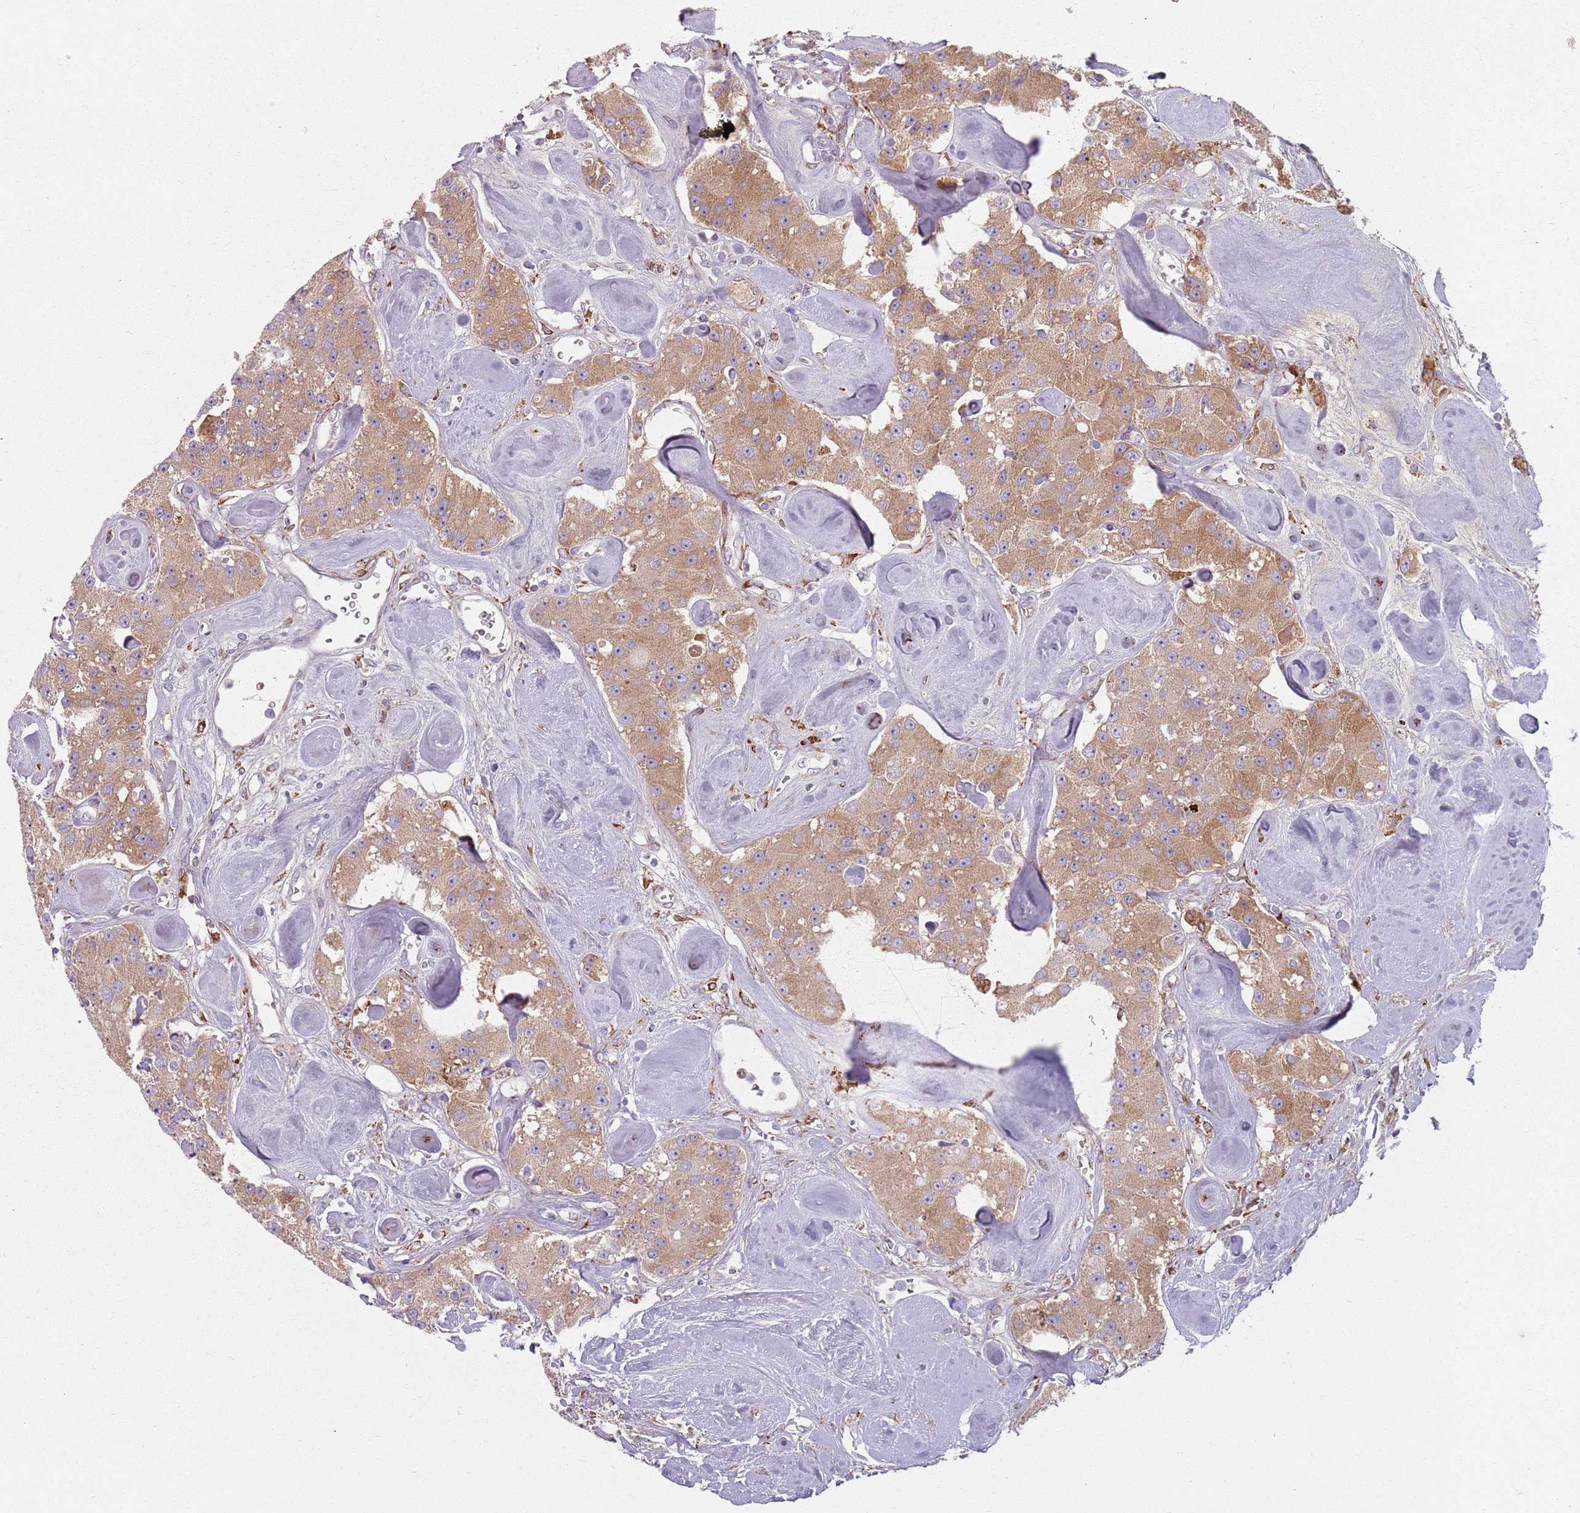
{"staining": {"intensity": "moderate", "quantity": ">75%", "location": "cytoplasmic/membranous"}, "tissue": "carcinoid", "cell_type": "Tumor cells", "image_type": "cancer", "snomed": [{"axis": "morphology", "description": "Carcinoid, malignant, NOS"}, {"axis": "topography", "description": "Pancreas"}], "caption": "This is a histology image of immunohistochemistry staining of carcinoid, which shows moderate staining in the cytoplasmic/membranous of tumor cells.", "gene": "COLGALT1", "patient": {"sex": "male", "age": 41}}